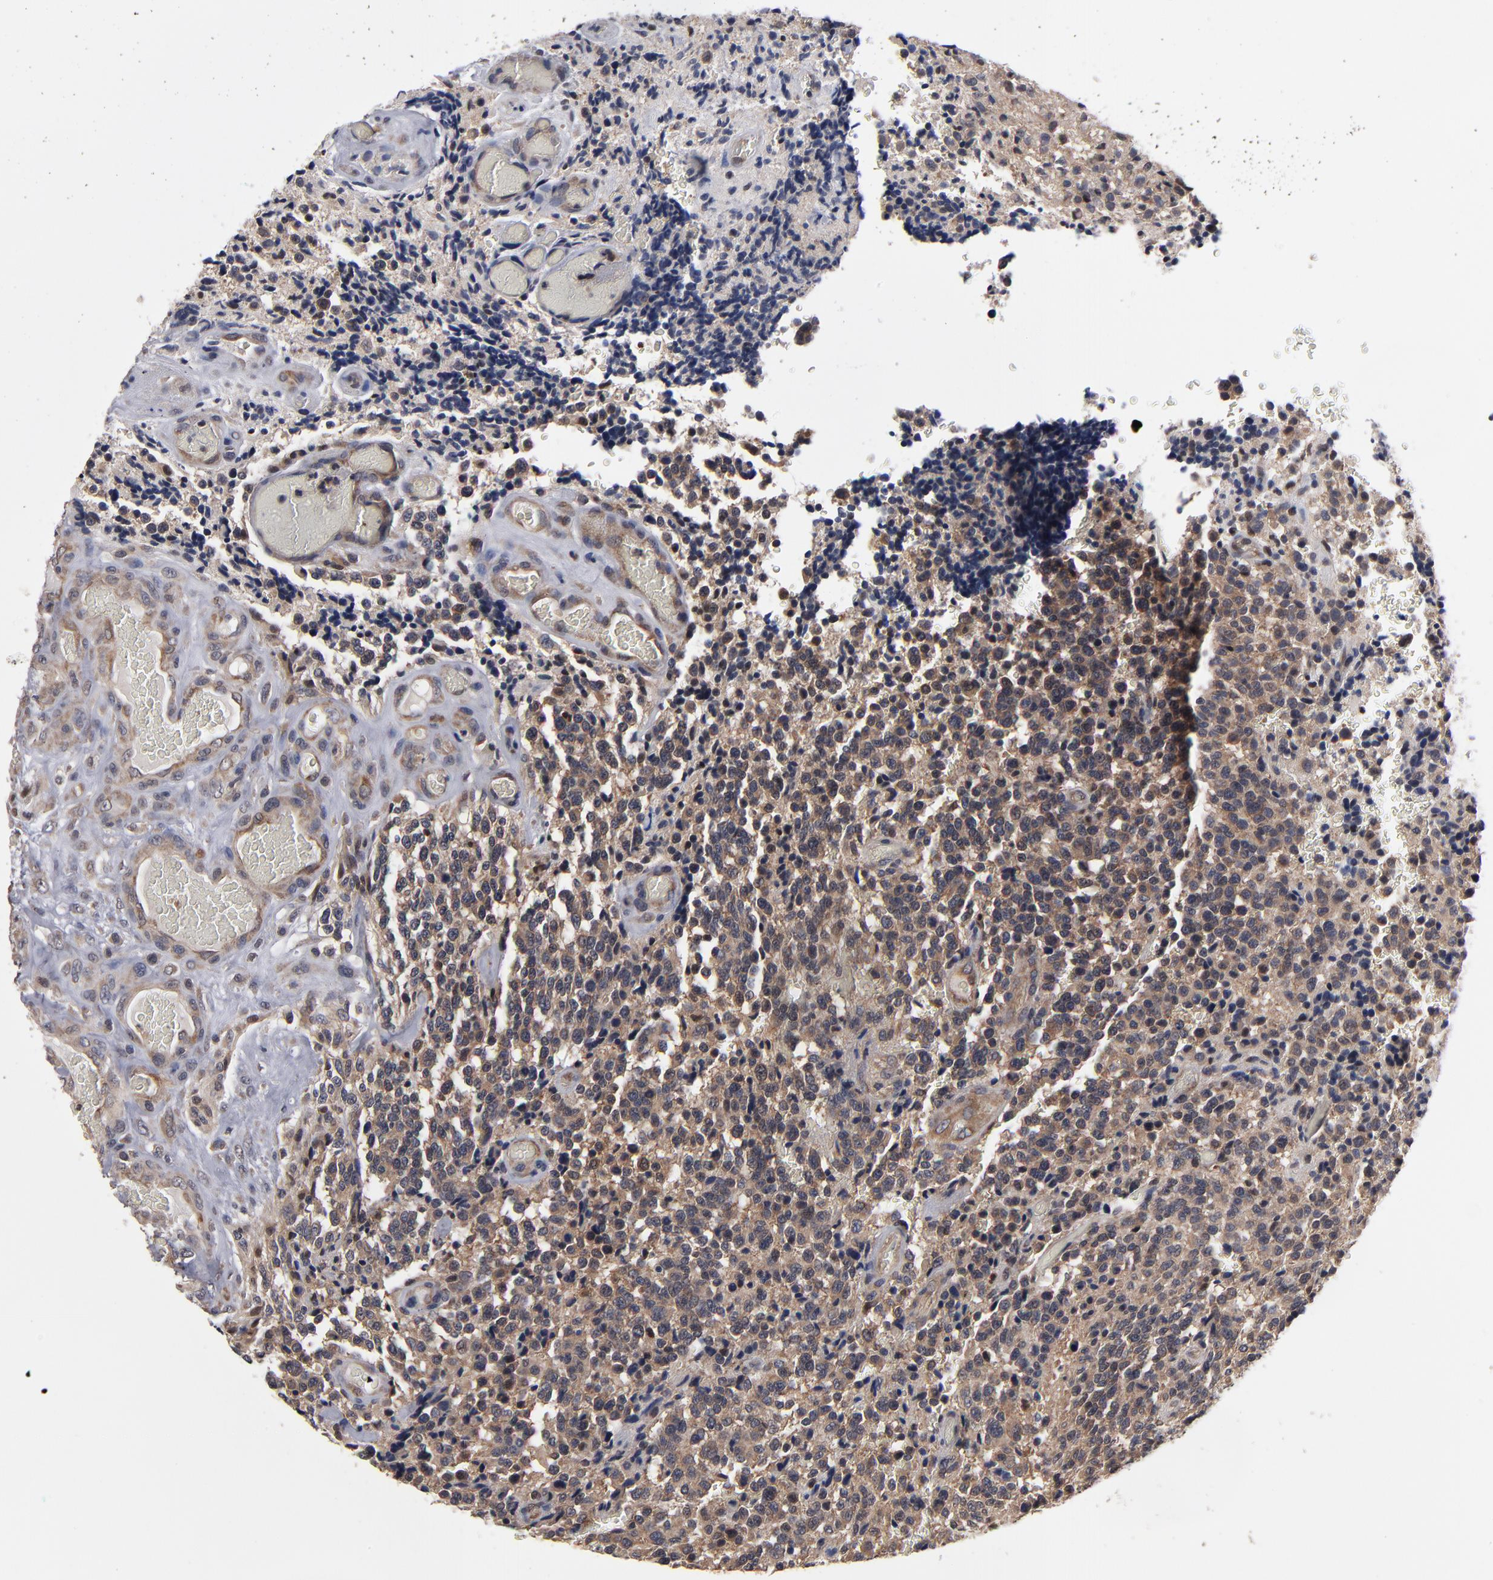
{"staining": {"intensity": "moderate", "quantity": "25%-75%", "location": "cytoplasmic/membranous"}, "tissue": "glioma", "cell_type": "Tumor cells", "image_type": "cancer", "snomed": [{"axis": "morphology", "description": "Glioma, malignant, High grade"}, {"axis": "topography", "description": "Brain"}], "caption": "Immunohistochemistry (IHC) histopathology image of neoplastic tissue: high-grade glioma (malignant) stained using immunohistochemistry shows medium levels of moderate protein expression localized specifically in the cytoplasmic/membranous of tumor cells, appearing as a cytoplasmic/membranous brown color.", "gene": "ALG13", "patient": {"sex": "male", "age": 36}}